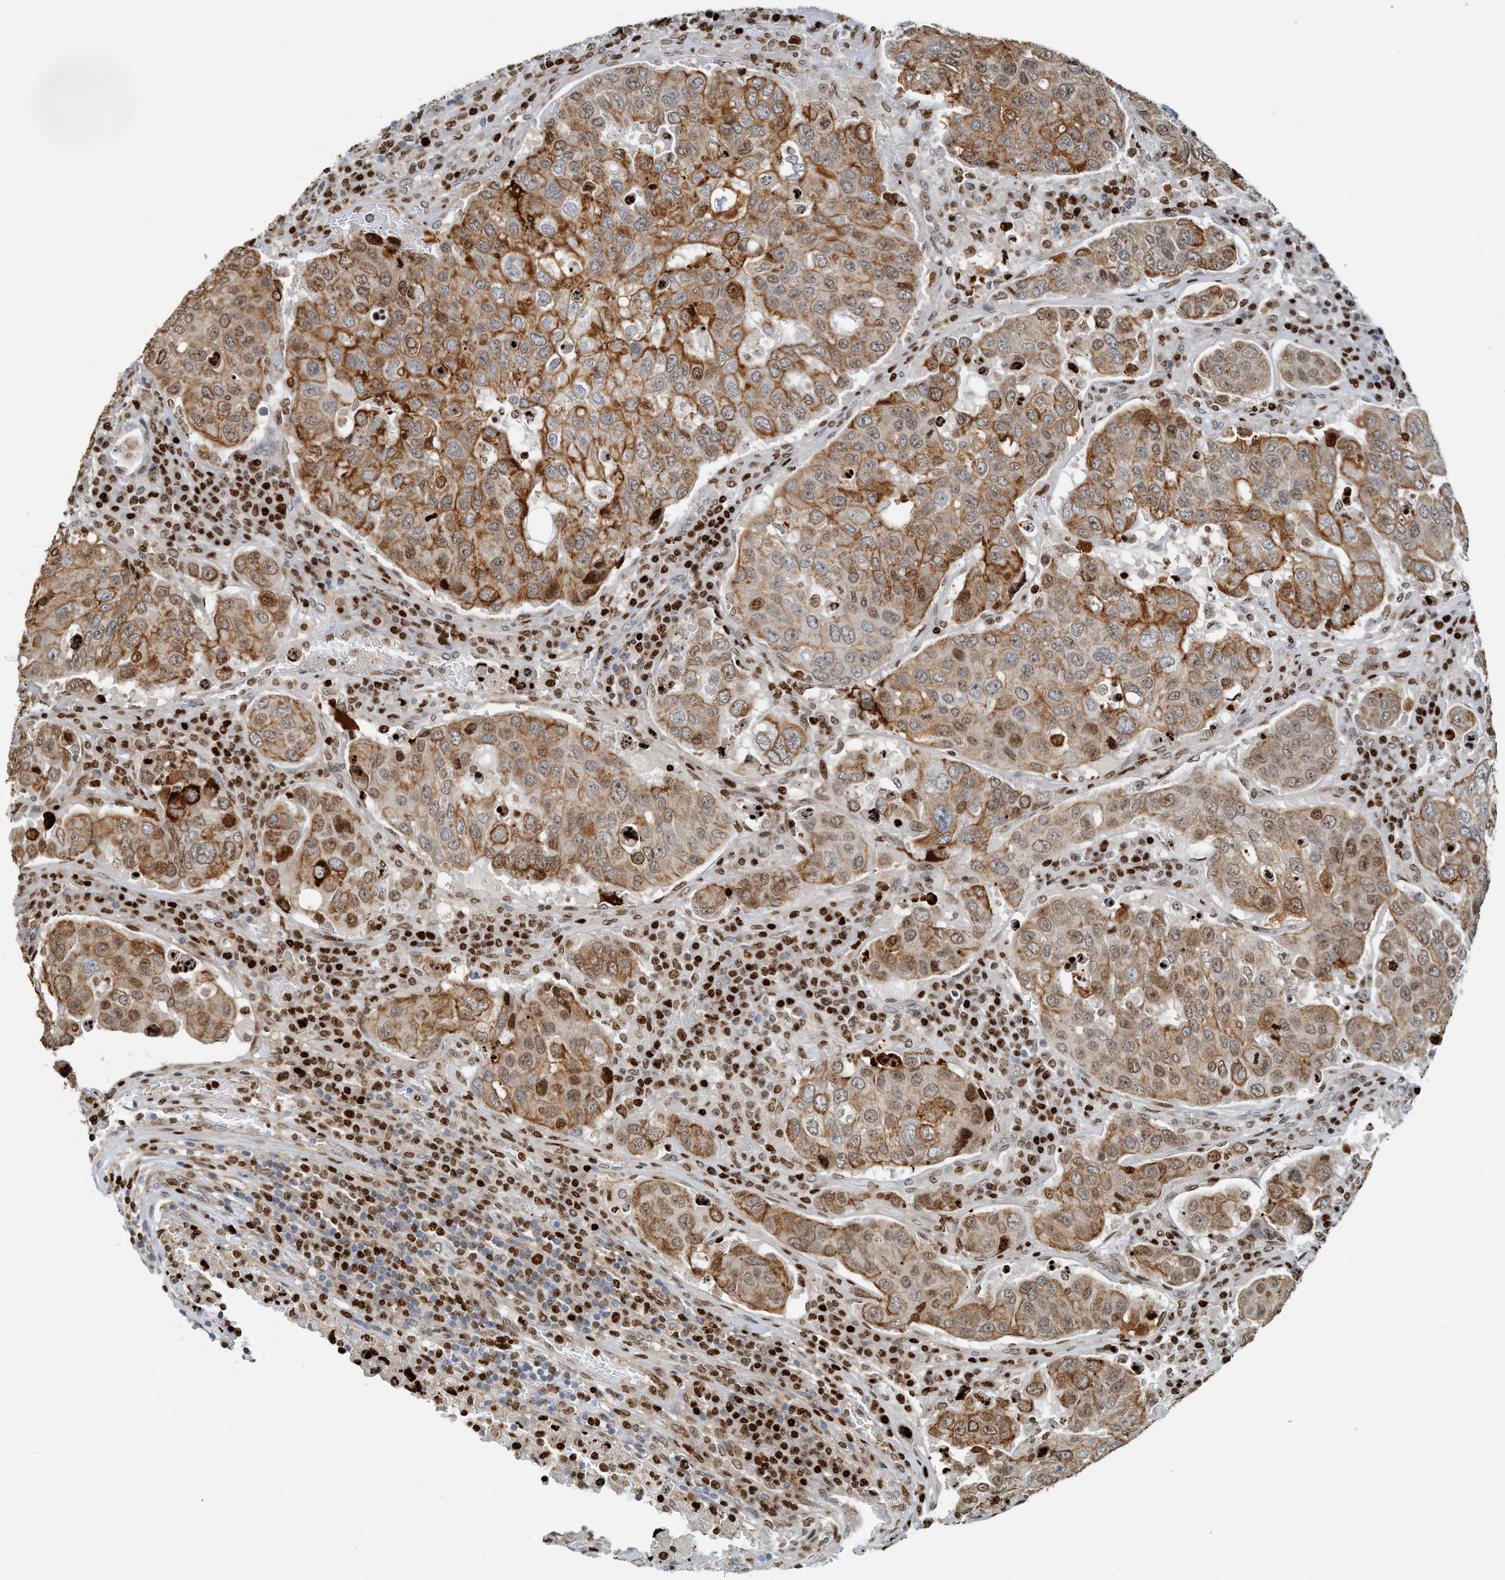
{"staining": {"intensity": "moderate", "quantity": ">75%", "location": "cytoplasmic/membranous,nuclear"}, "tissue": "urothelial cancer", "cell_type": "Tumor cells", "image_type": "cancer", "snomed": [{"axis": "morphology", "description": "Urothelial carcinoma, High grade"}, {"axis": "topography", "description": "Lymph node"}, {"axis": "topography", "description": "Urinary bladder"}], "caption": "A high-resolution image shows immunohistochemistry (IHC) staining of urothelial carcinoma (high-grade), which displays moderate cytoplasmic/membranous and nuclear expression in approximately >75% of tumor cells.", "gene": "SH3D19", "patient": {"sex": "male", "age": 51}}